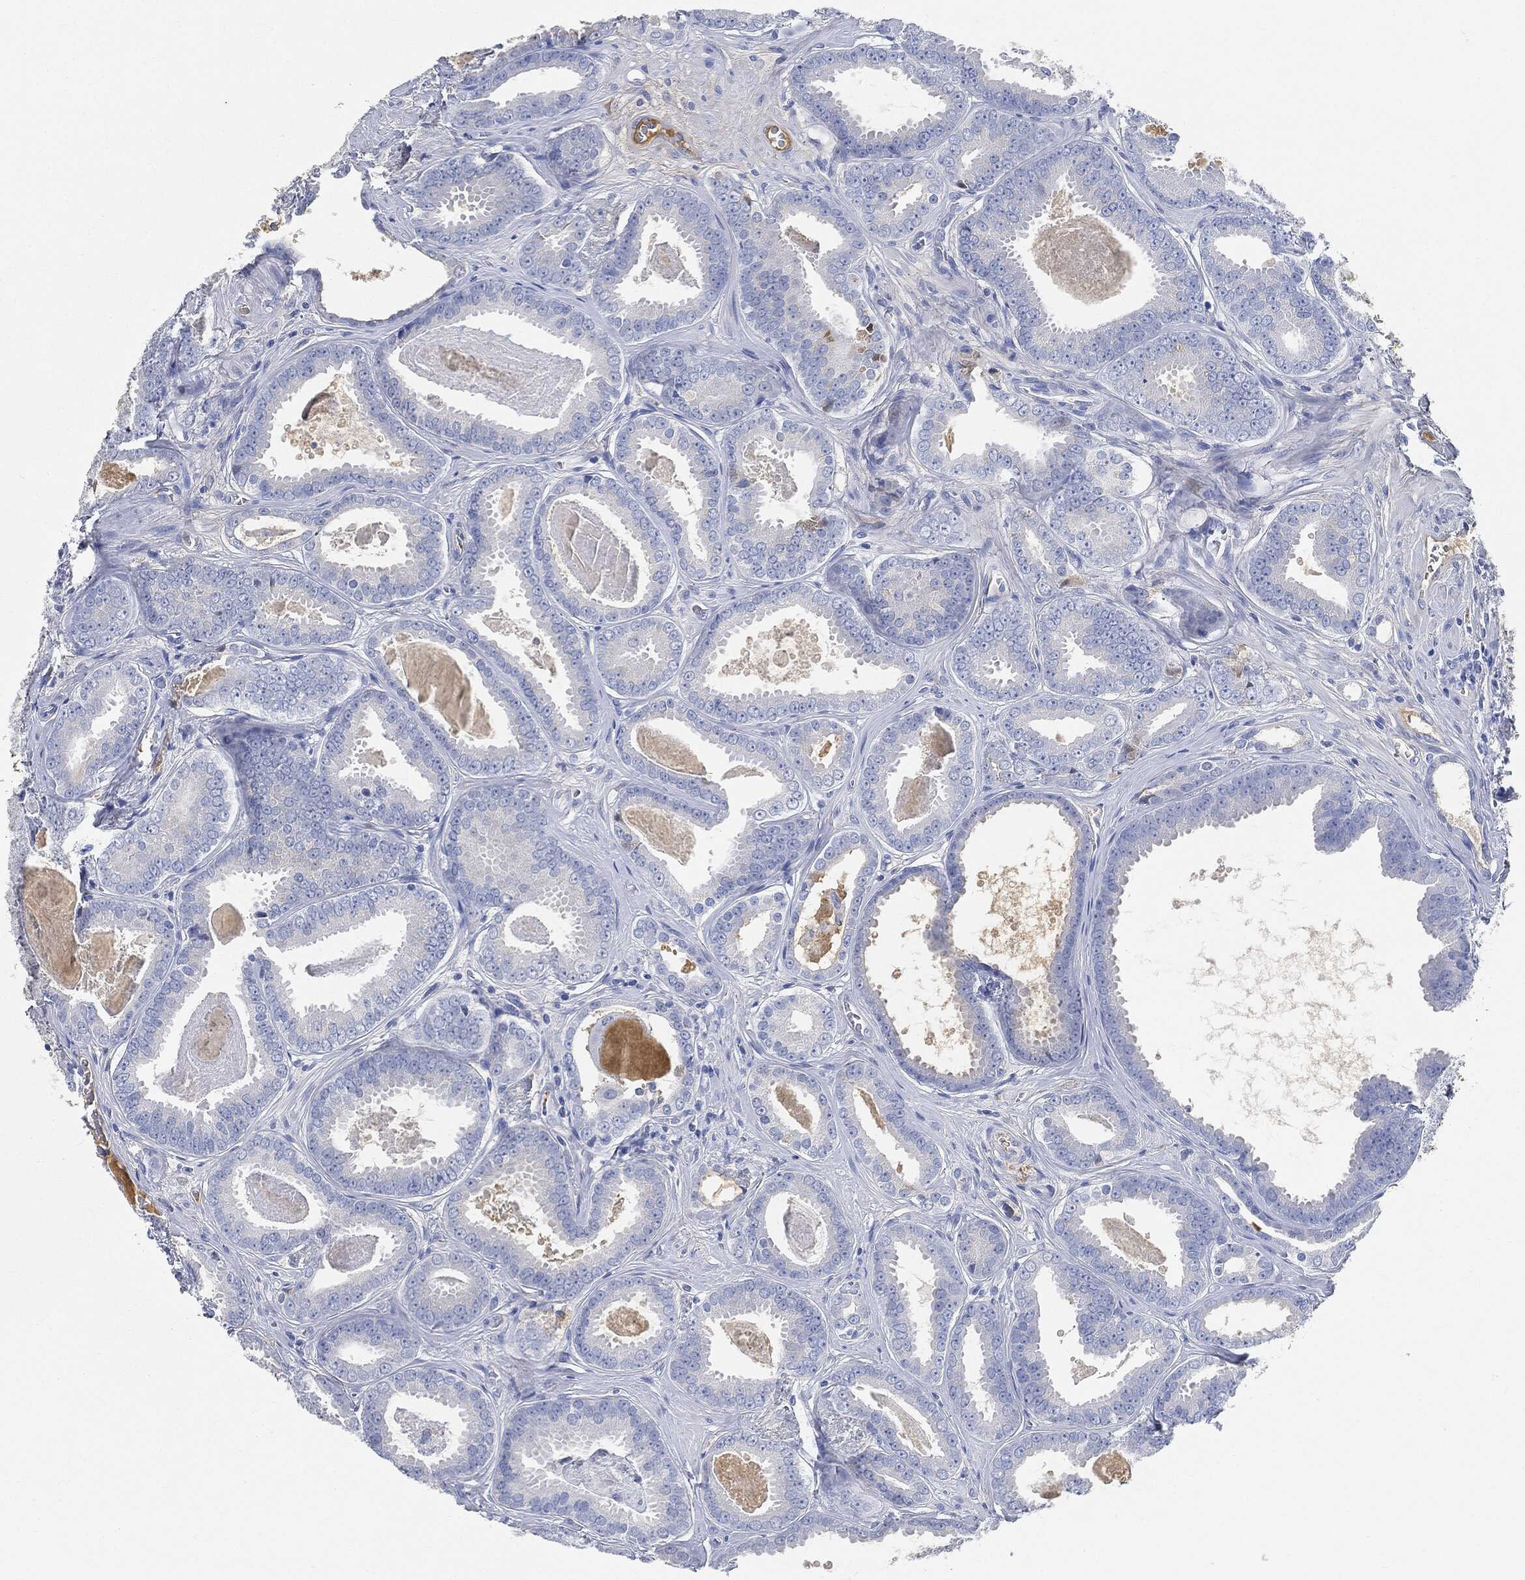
{"staining": {"intensity": "negative", "quantity": "none", "location": "none"}, "tissue": "prostate cancer", "cell_type": "Tumor cells", "image_type": "cancer", "snomed": [{"axis": "morphology", "description": "Adenocarcinoma, NOS"}, {"axis": "topography", "description": "Prostate"}], "caption": "Protein analysis of adenocarcinoma (prostate) exhibits no significant positivity in tumor cells.", "gene": "IGLV6-57", "patient": {"sex": "male", "age": 61}}